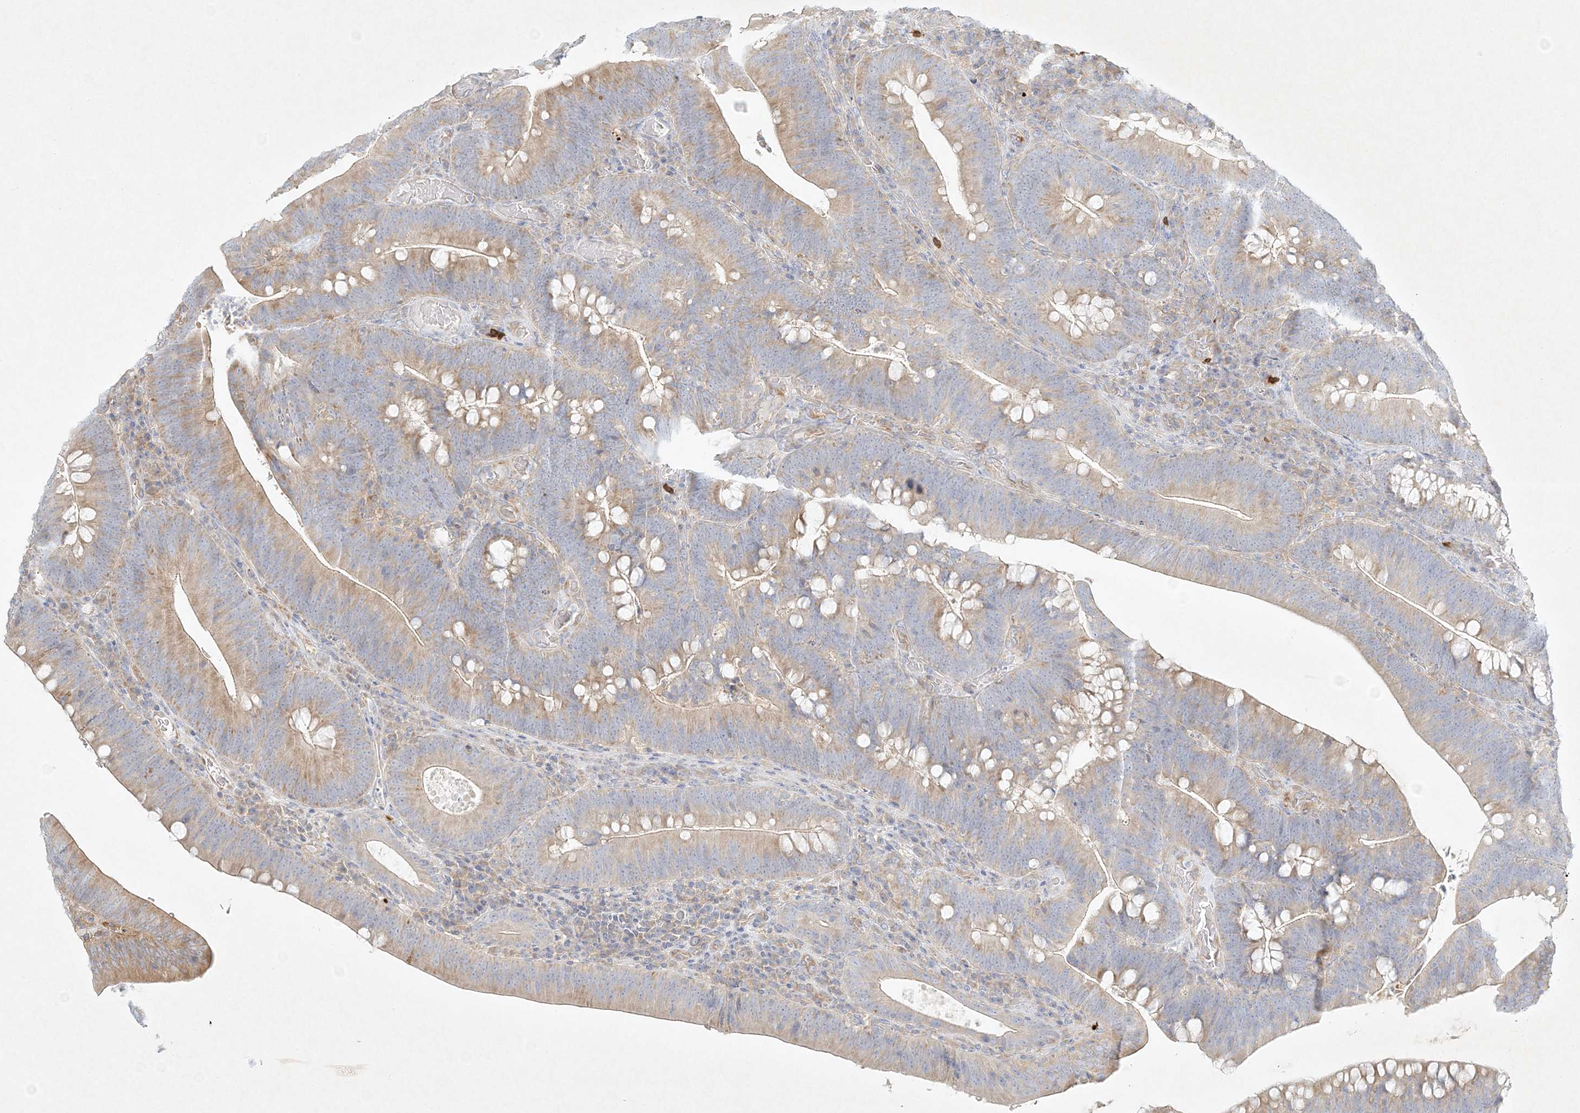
{"staining": {"intensity": "weak", "quantity": ">75%", "location": "cytoplasmic/membranous"}, "tissue": "colorectal cancer", "cell_type": "Tumor cells", "image_type": "cancer", "snomed": [{"axis": "morphology", "description": "Normal tissue, NOS"}, {"axis": "topography", "description": "Colon"}], "caption": "Tumor cells show low levels of weak cytoplasmic/membranous staining in about >75% of cells in human colorectal cancer. The staining was performed using DAB (3,3'-diaminobenzidine) to visualize the protein expression in brown, while the nuclei were stained in blue with hematoxylin (Magnification: 20x).", "gene": "STK11IP", "patient": {"sex": "female", "age": 82}}